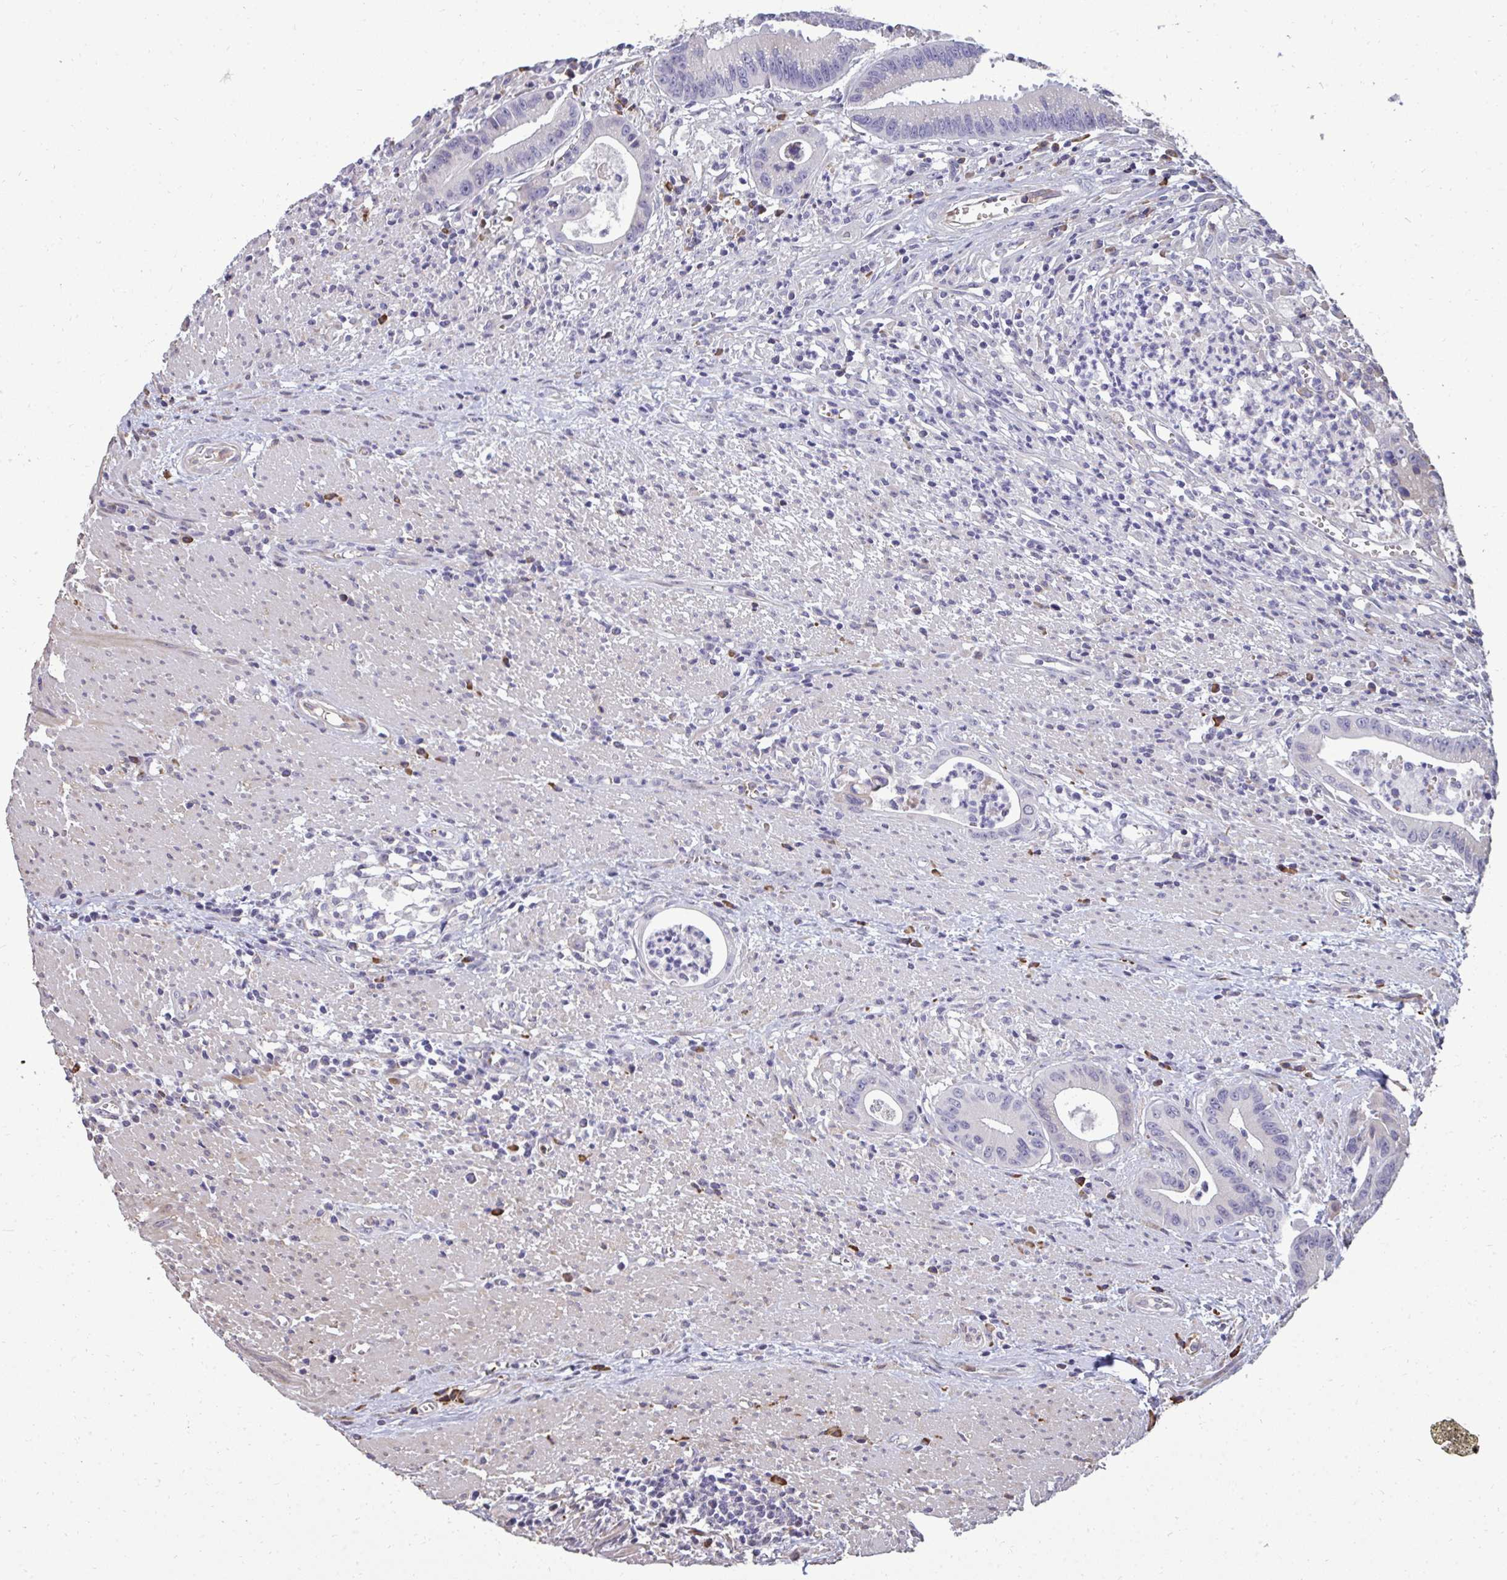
{"staining": {"intensity": "negative", "quantity": "none", "location": "none"}, "tissue": "colorectal cancer", "cell_type": "Tumor cells", "image_type": "cancer", "snomed": [{"axis": "morphology", "description": "Adenocarcinoma, NOS"}, {"axis": "topography", "description": "Rectum"}], "caption": "Photomicrograph shows no protein staining in tumor cells of colorectal cancer tissue. (Immunohistochemistry, brightfield microscopy, high magnification).", "gene": "FIBCD1", "patient": {"sex": "female", "age": 81}}